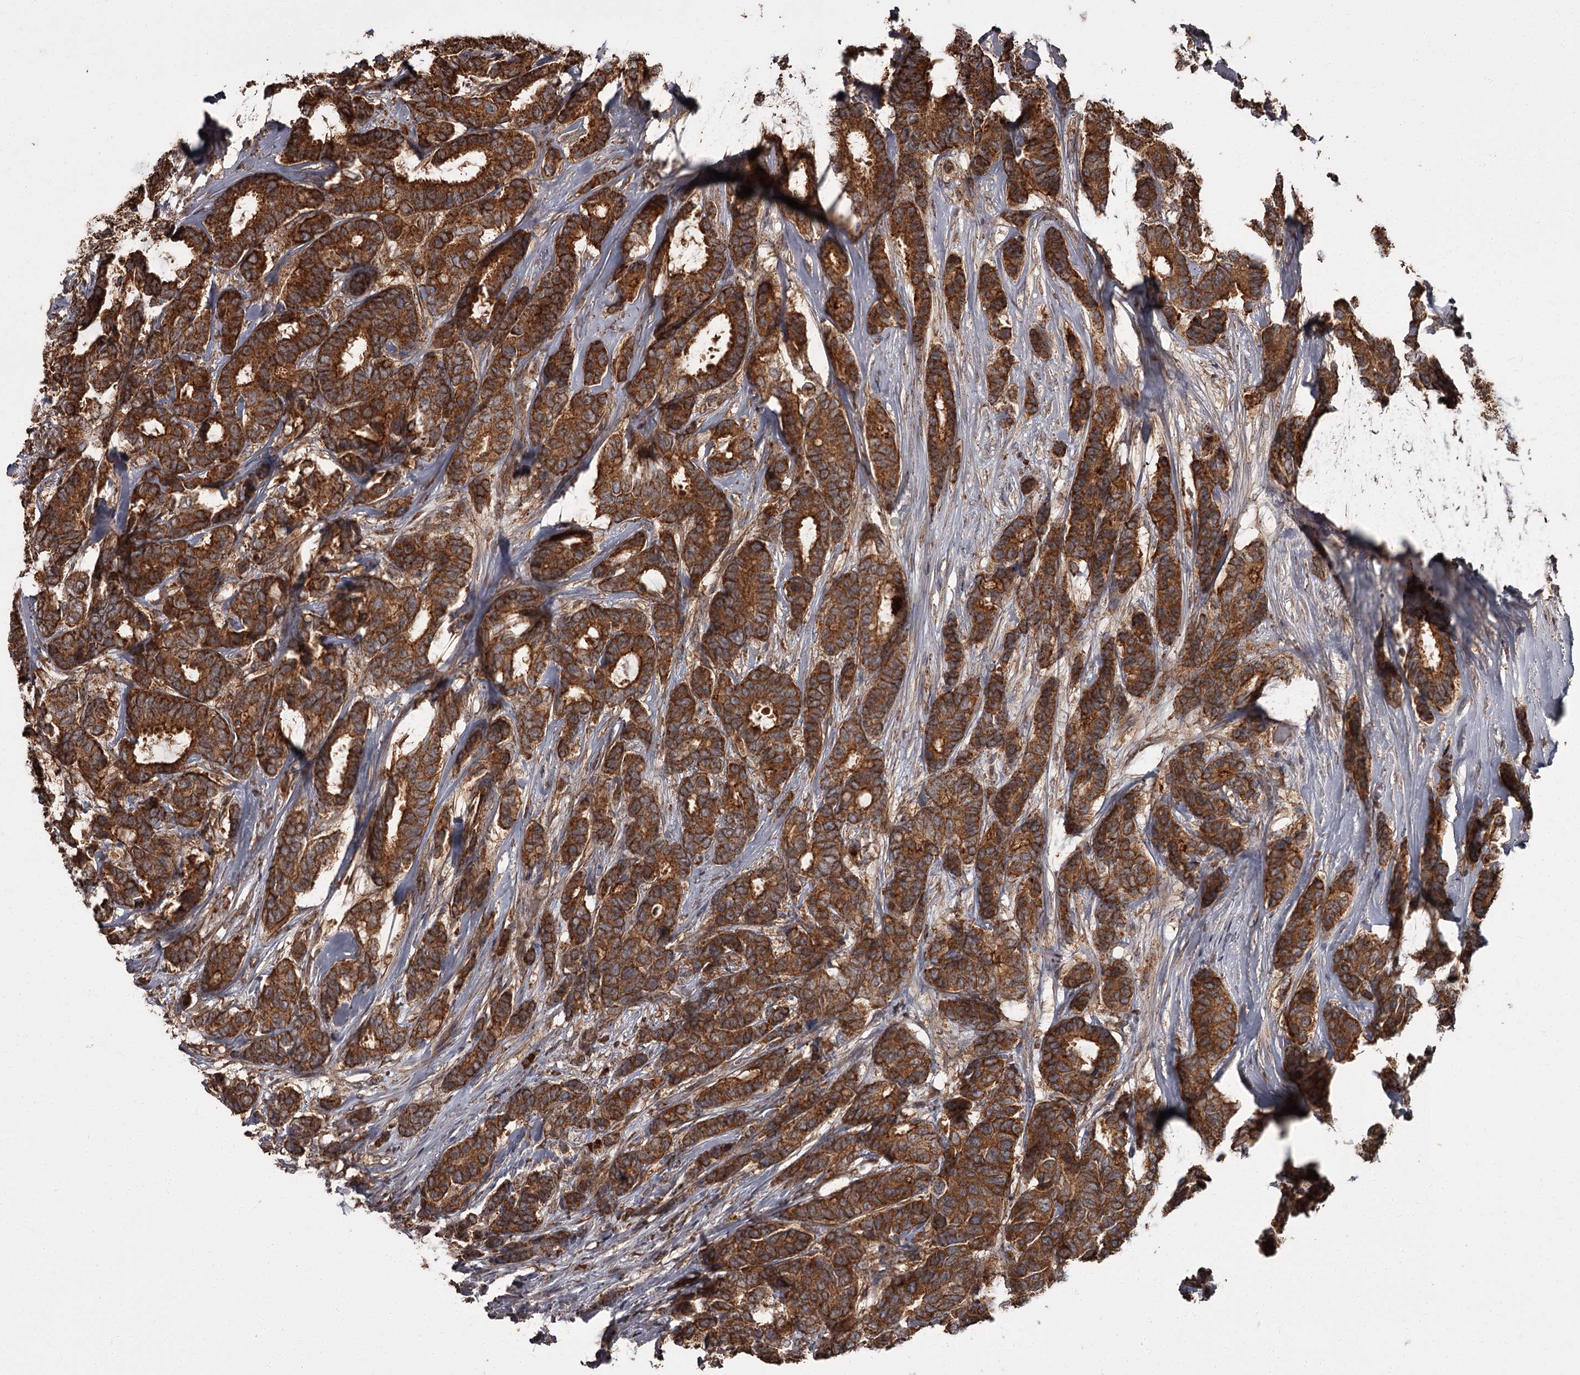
{"staining": {"intensity": "strong", "quantity": ">75%", "location": "cytoplasmic/membranous"}, "tissue": "breast cancer", "cell_type": "Tumor cells", "image_type": "cancer", "snomed": [{"axis": "morphology", "description": "Duct carcinoma"}, {"axis": "topography", "description": "Breast"}], "caption": "Human breast cancer (invasive ductal carcinoma) stained for a protein (brown) shows strong cytoplasmic/membranous positive expression in approximately >75% of tumor cells.", "gene": "THAP9", "patient": {"sex": "female", "age": 87}}